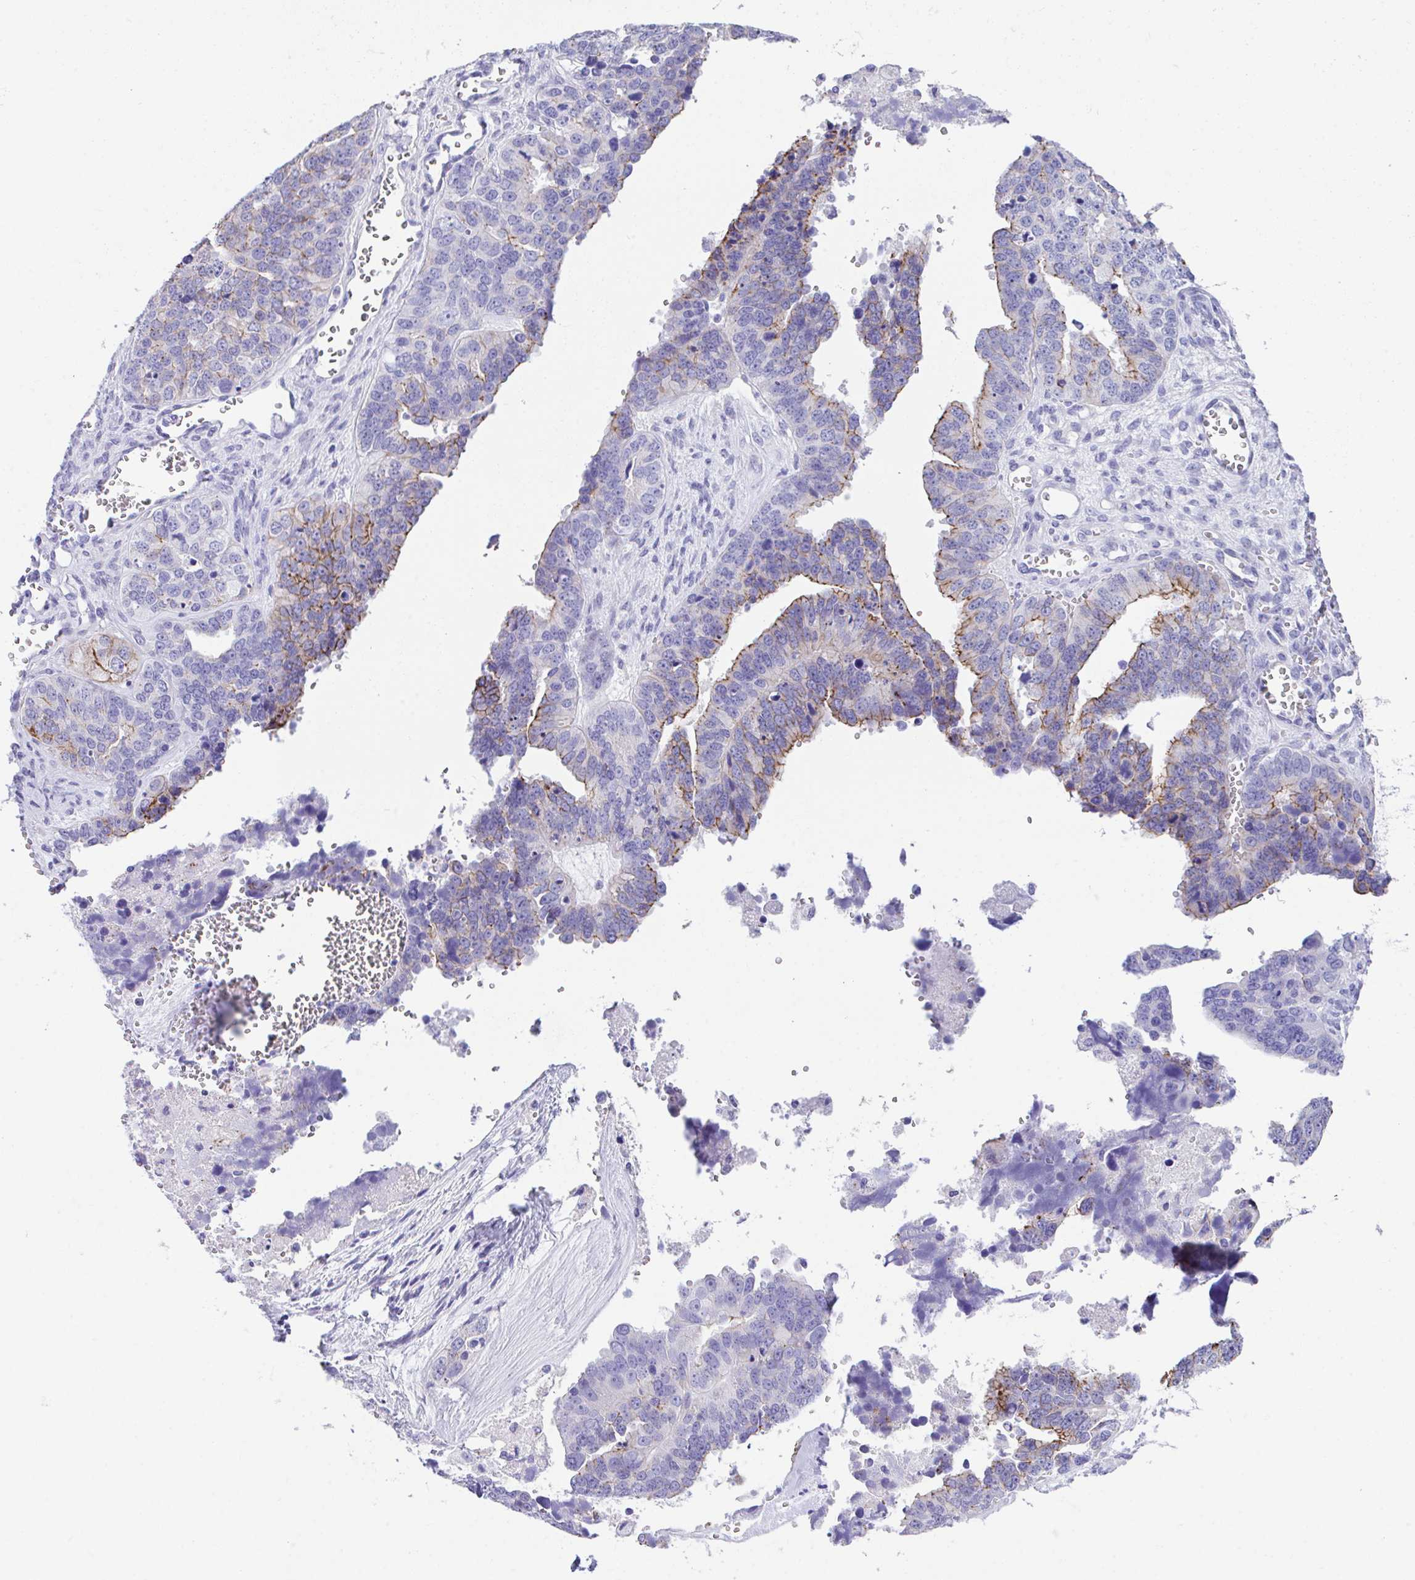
{"staining": {"intensity": "moderate", "quantity": "<25%", "location": "cytoplasmic/membranous"}, "tissue": "ovarian cancer", "cell_type": "Tumor cells", "image_type": "cancer", "snomed": [{"axis": "morphology", "description": "Cystadenocarcinoma, serous, NOS"}, {"axis": "topography", "description": "Ovary"}], "caption": "Human ovarian cancer stained with a protein marker shows moderate staining in tumor cells.", "gene": "SLC16A6", "patient": {"sex": "female", "age": 76}}